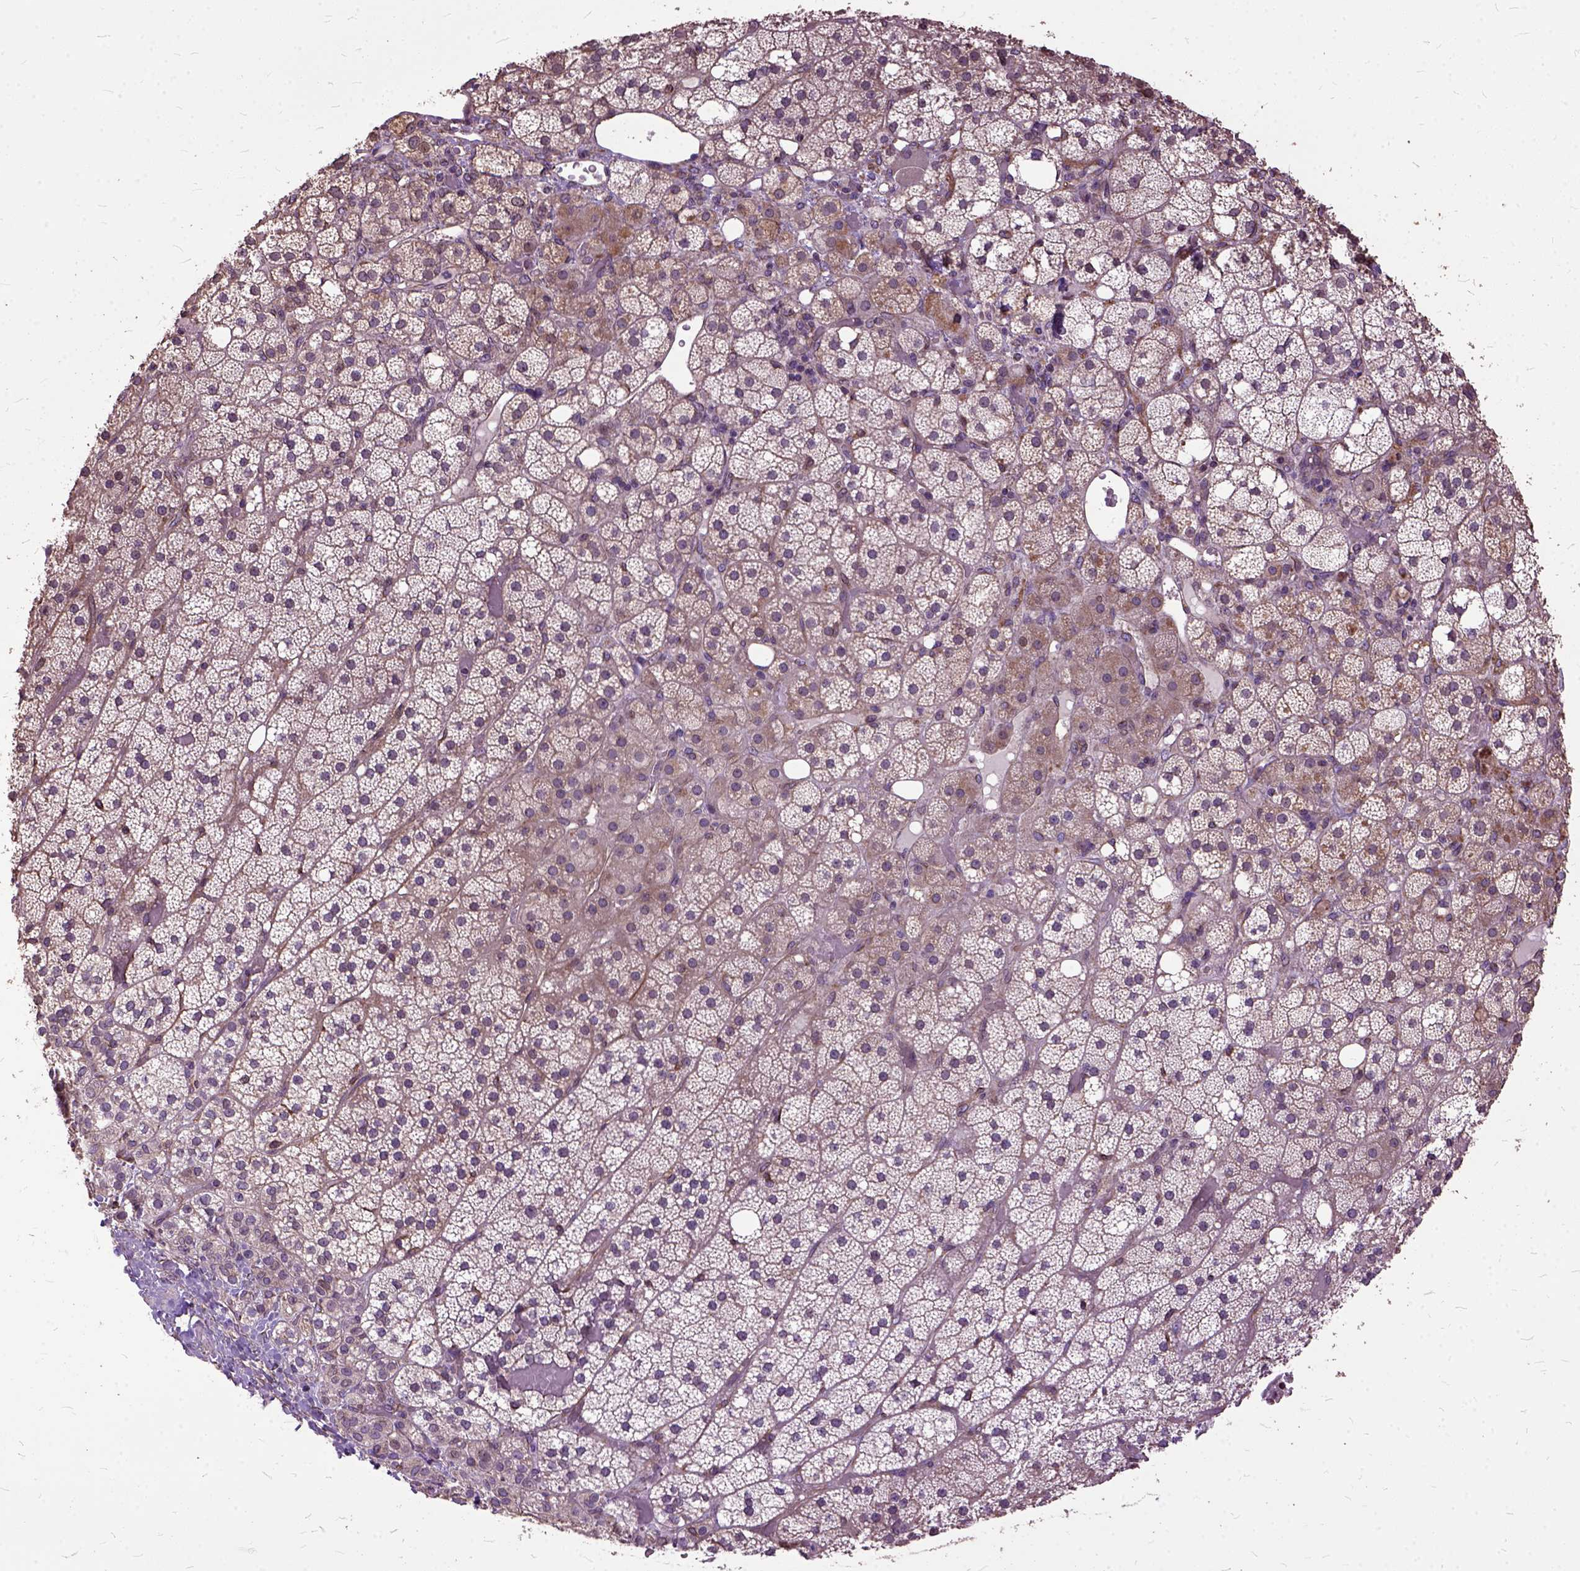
{"staining": {"intensity": "moderate", "quantity": "<25%", "location": "cytoplasmic/membranous"}, "tissue": "adrenal gland", "cell_type": "Glandular cells", "image_type": "normal", "snomed": [{"axis": "morphology", "description": "Normal tissue, NOS"}, {"axis": "topography", "description": "Adrenal gland"}], "caption": "Immunohistochemistry image of unremarkable adrenal gland: adrenal gland stained using immunohistochemistry (IHC) shows low levels of moderate protein expression localized specifically in the cytoplasmic/membranous of glandular cells, appearing as a cytoplasmic/membranous brown color.", "gene": "AREG", "patient": {"sex": "male", "age": 53}}